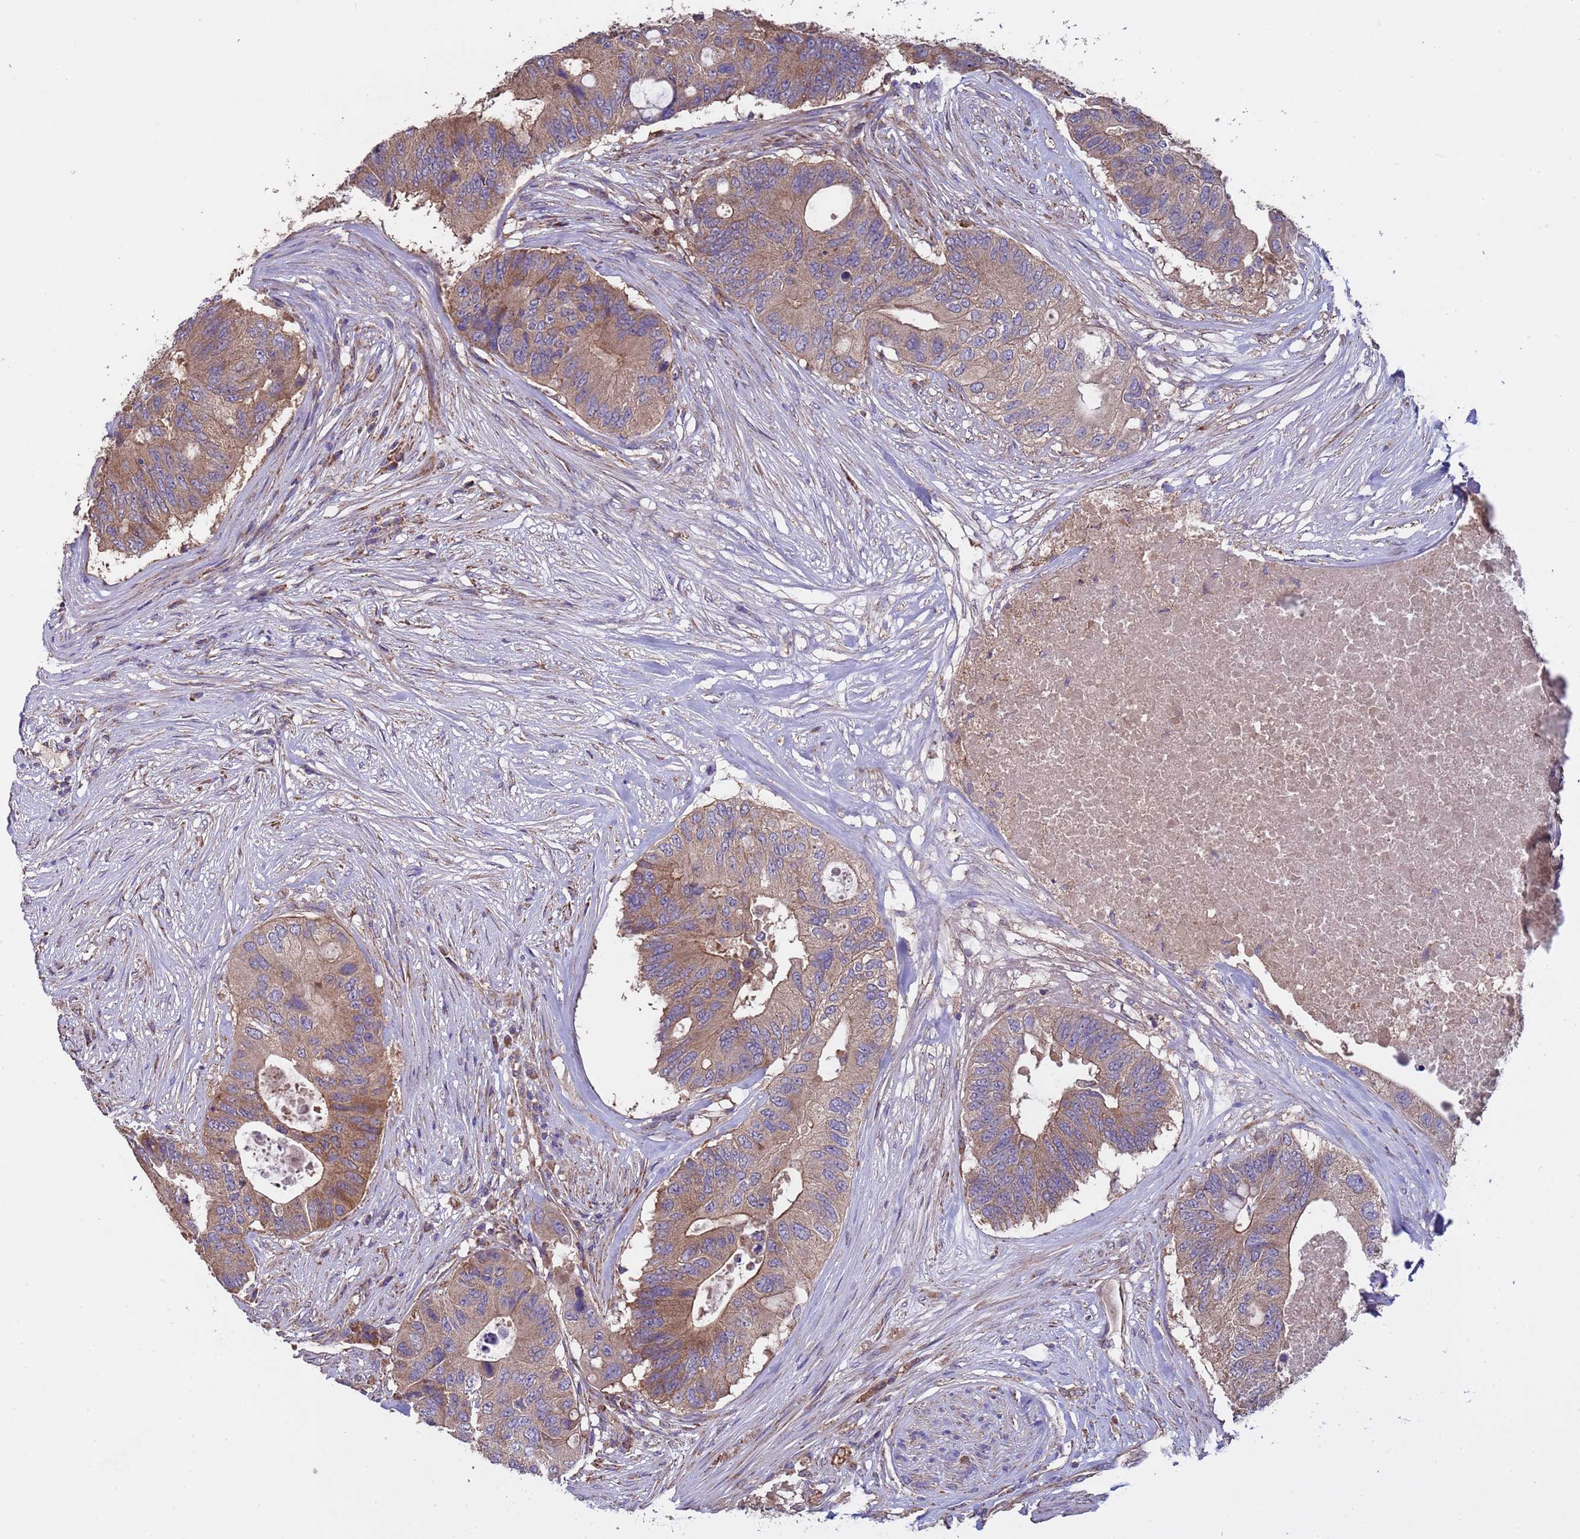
{"staining": {"intensity": "moderate", "quantity": ">75%", "location": "cytoplasmic/membranous"}, "tissue": "colorectal cancer", "cell_type": "Tumor cells", "image_type": "cancer", "snomed": [{"axis": "morphology", "description": "Adenocarcinoma, NOS"}, {"axis": "topography", "description": "Colon"}], "caption": "A photomicrograph of human adenocarcinoma (colorectal) stained for a protein displays moderate cytoplasmic/membranous brown staining in tumor cells.", "gene": "EEF1AKMT1", "patient": {"sex": "male", "age": 71}}